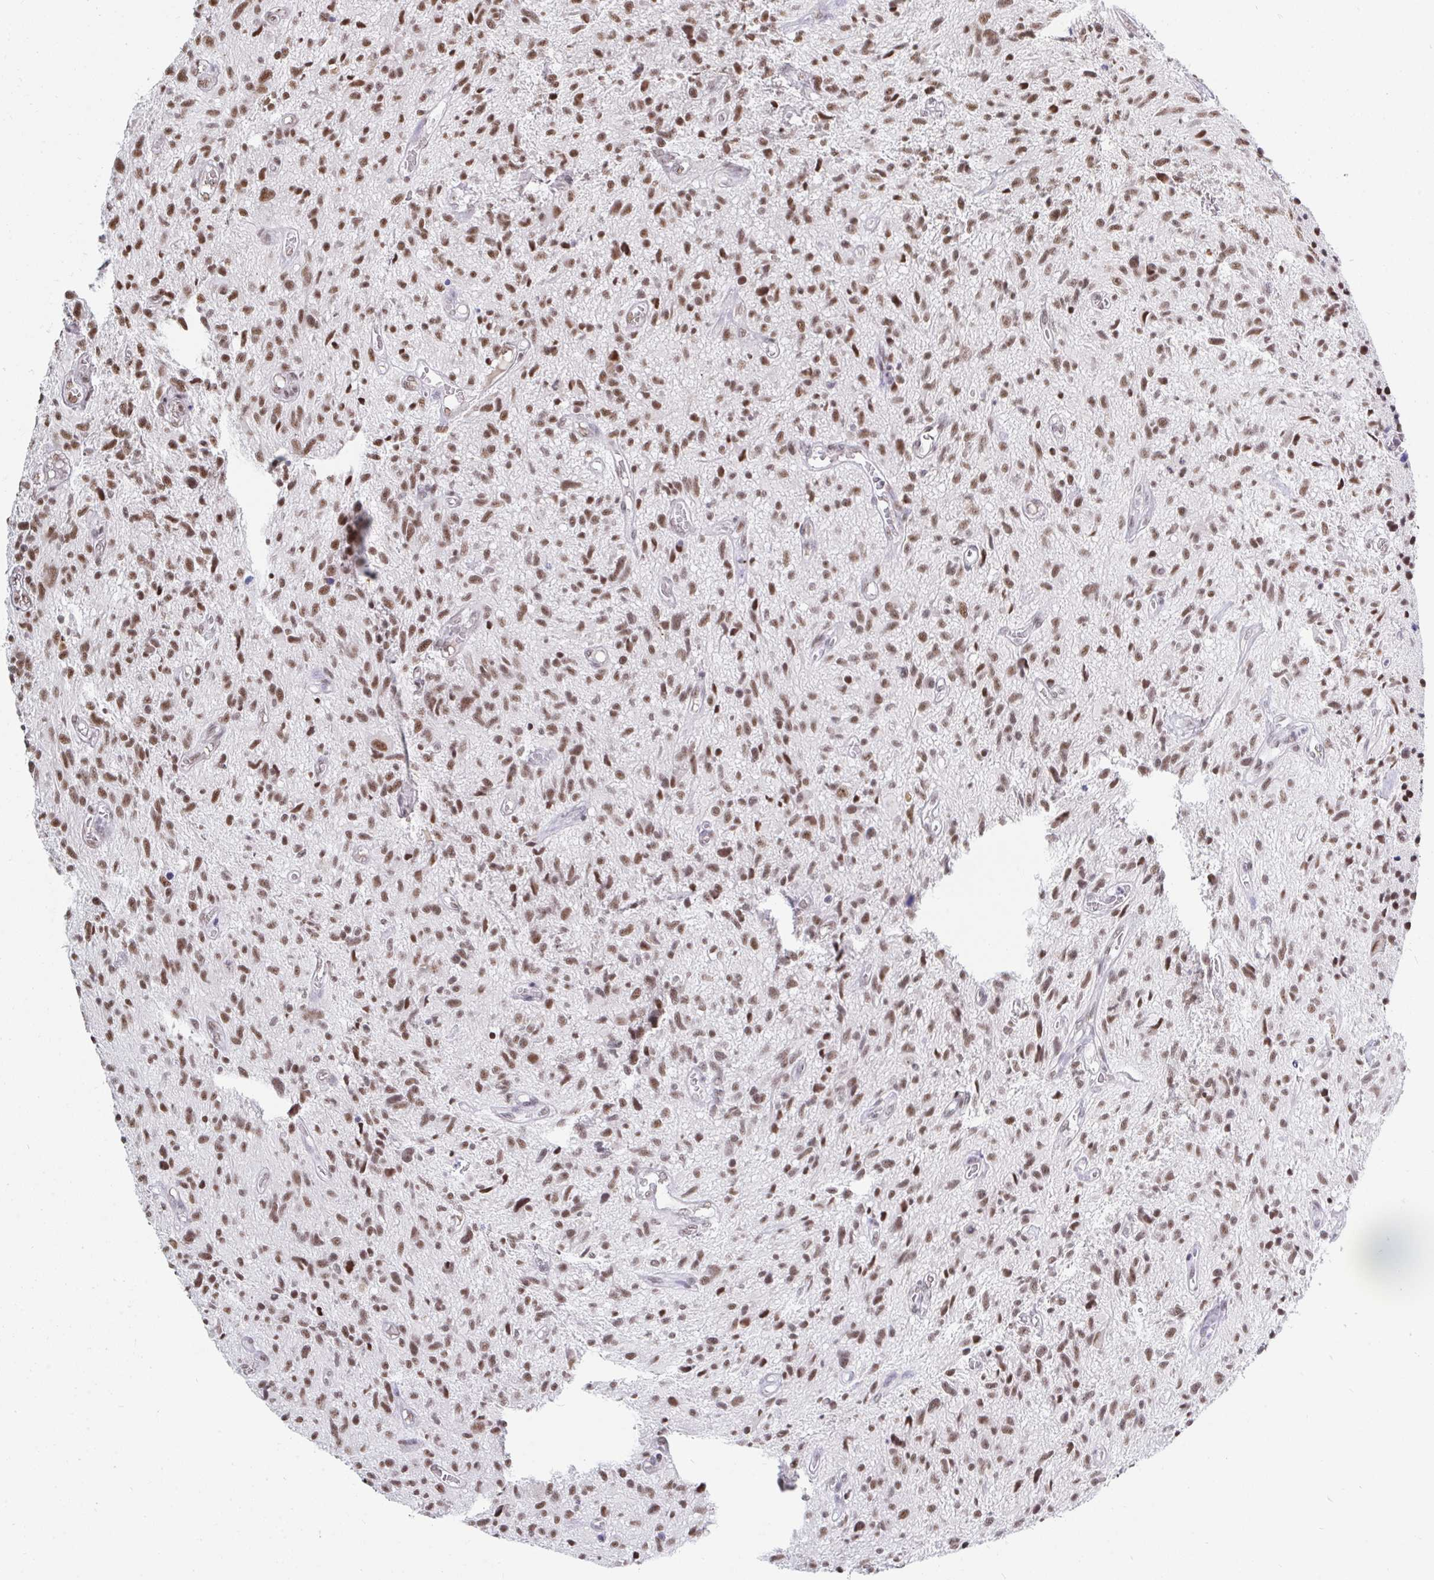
{"staining": {"intensity": "moderate", "quantity": ">75%", "location": "nuclear"}, "tissue": "glioma", "cell_type": "Tumor cells", "image_type": "cancer", "snomed": [{"axis": "morphology", "description": "Glioma, malignant, High grade"}, {"axis": "topography", "description": "Brain"}], "caption": "The immunohistochemical stain labels moderate nuclear positivity in tumor cells of glioma tissue. The protein is shown in brown color, while the nuclei are stained blue.", "gene": "TRIP12", "patient": {"sex": "male", "age": 75}}